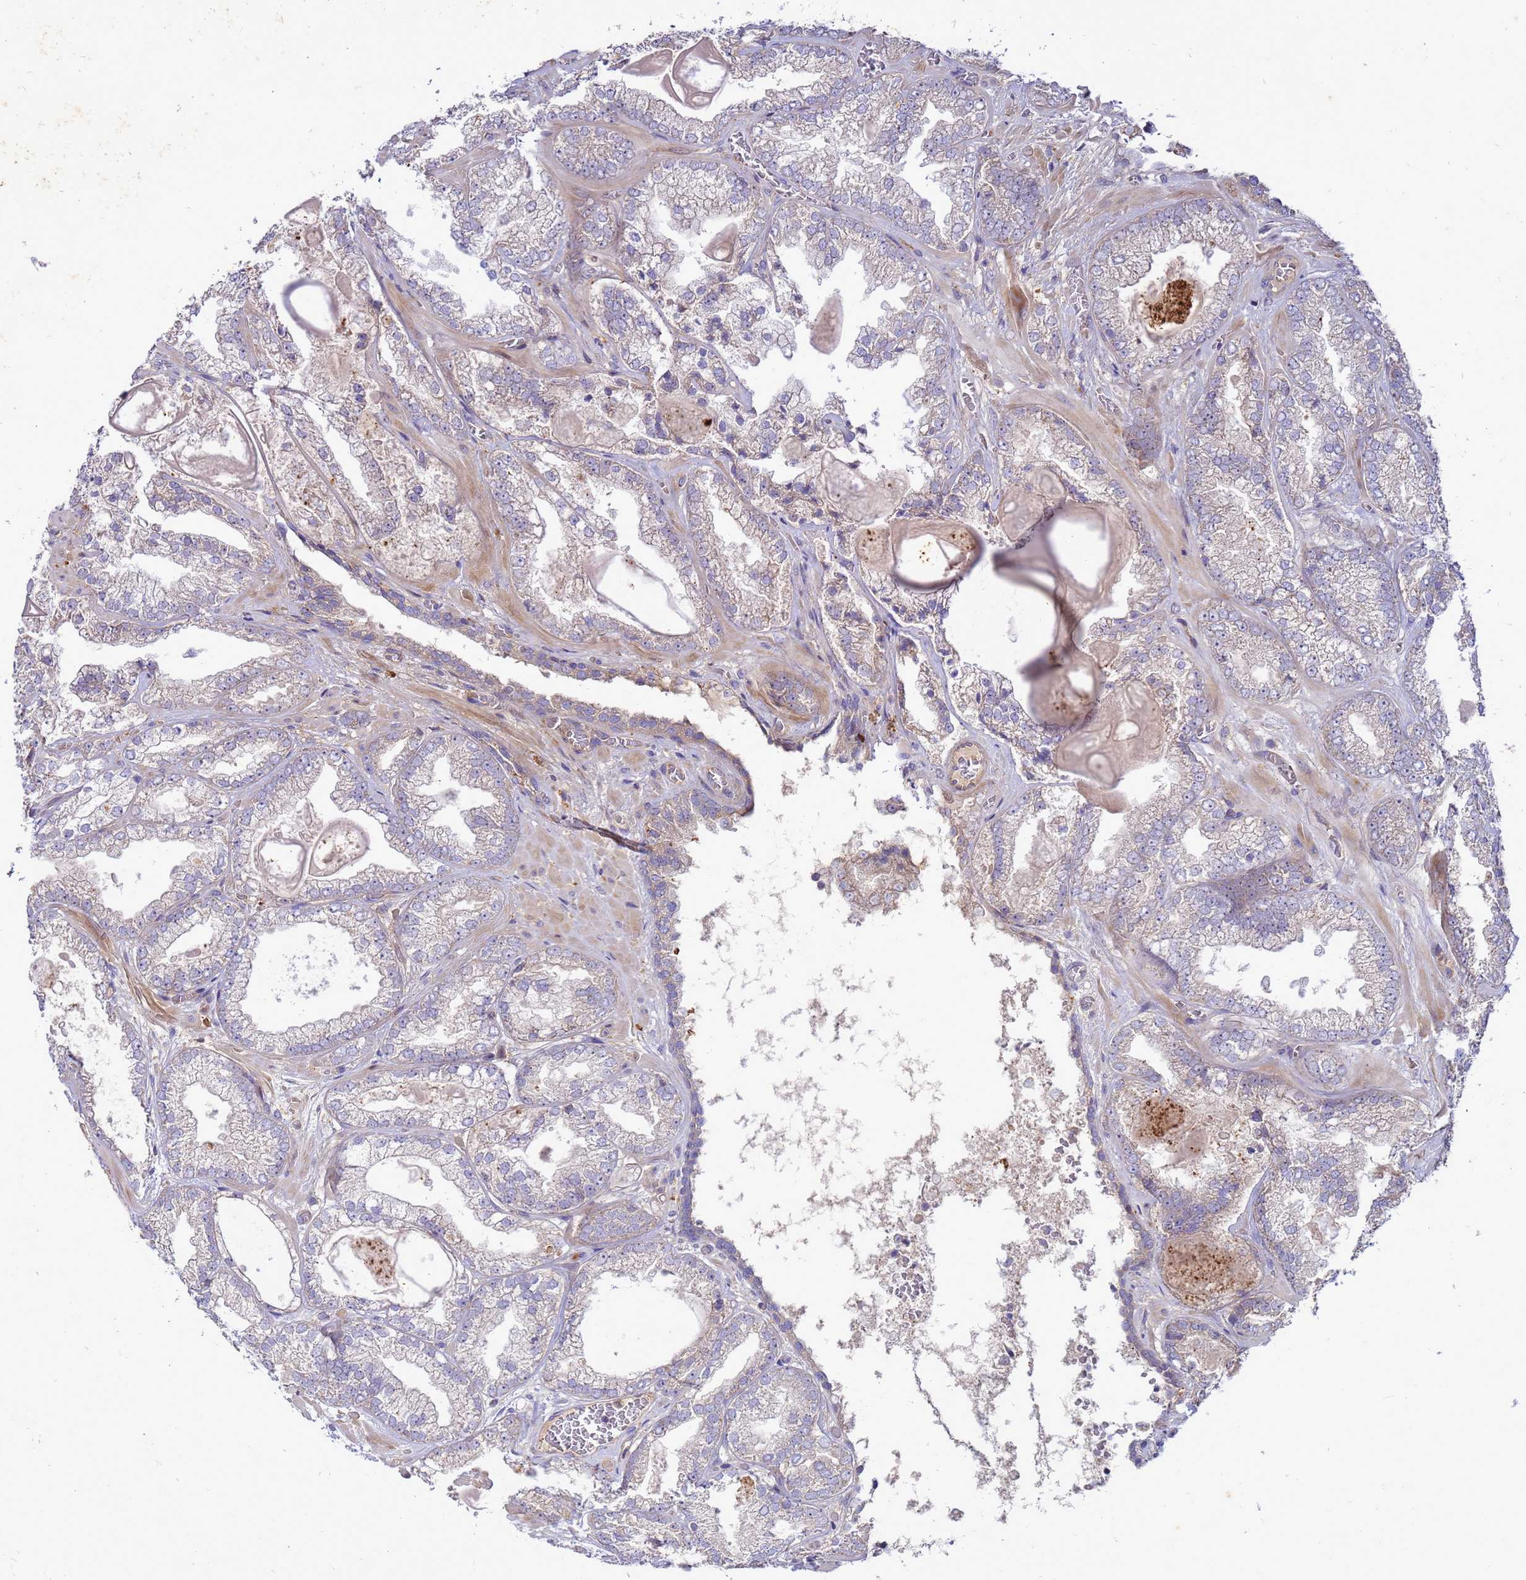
{"staining": {"intensity": "negative", "quantity": "none", "location": "none"}, "tissue": "prostate cancer", "cell_type": "Tumor cells", "image_type": "cancer", "snomed": [{"axis": "morphology", "description": "Adenocarcinoma, Low grade"}, {"axis": "topography", "description": "Prostate"}], "caption": "This is a image of IHC staining of low-grade adenocarcinoma (prostate), which shows no expression in tumor cells. (DAB (3,3'-diaminobenzidine) IHC with hematoxylin counter stain).", "gene": "RNF215", "patient": {"sex": "male", "age": 57}}